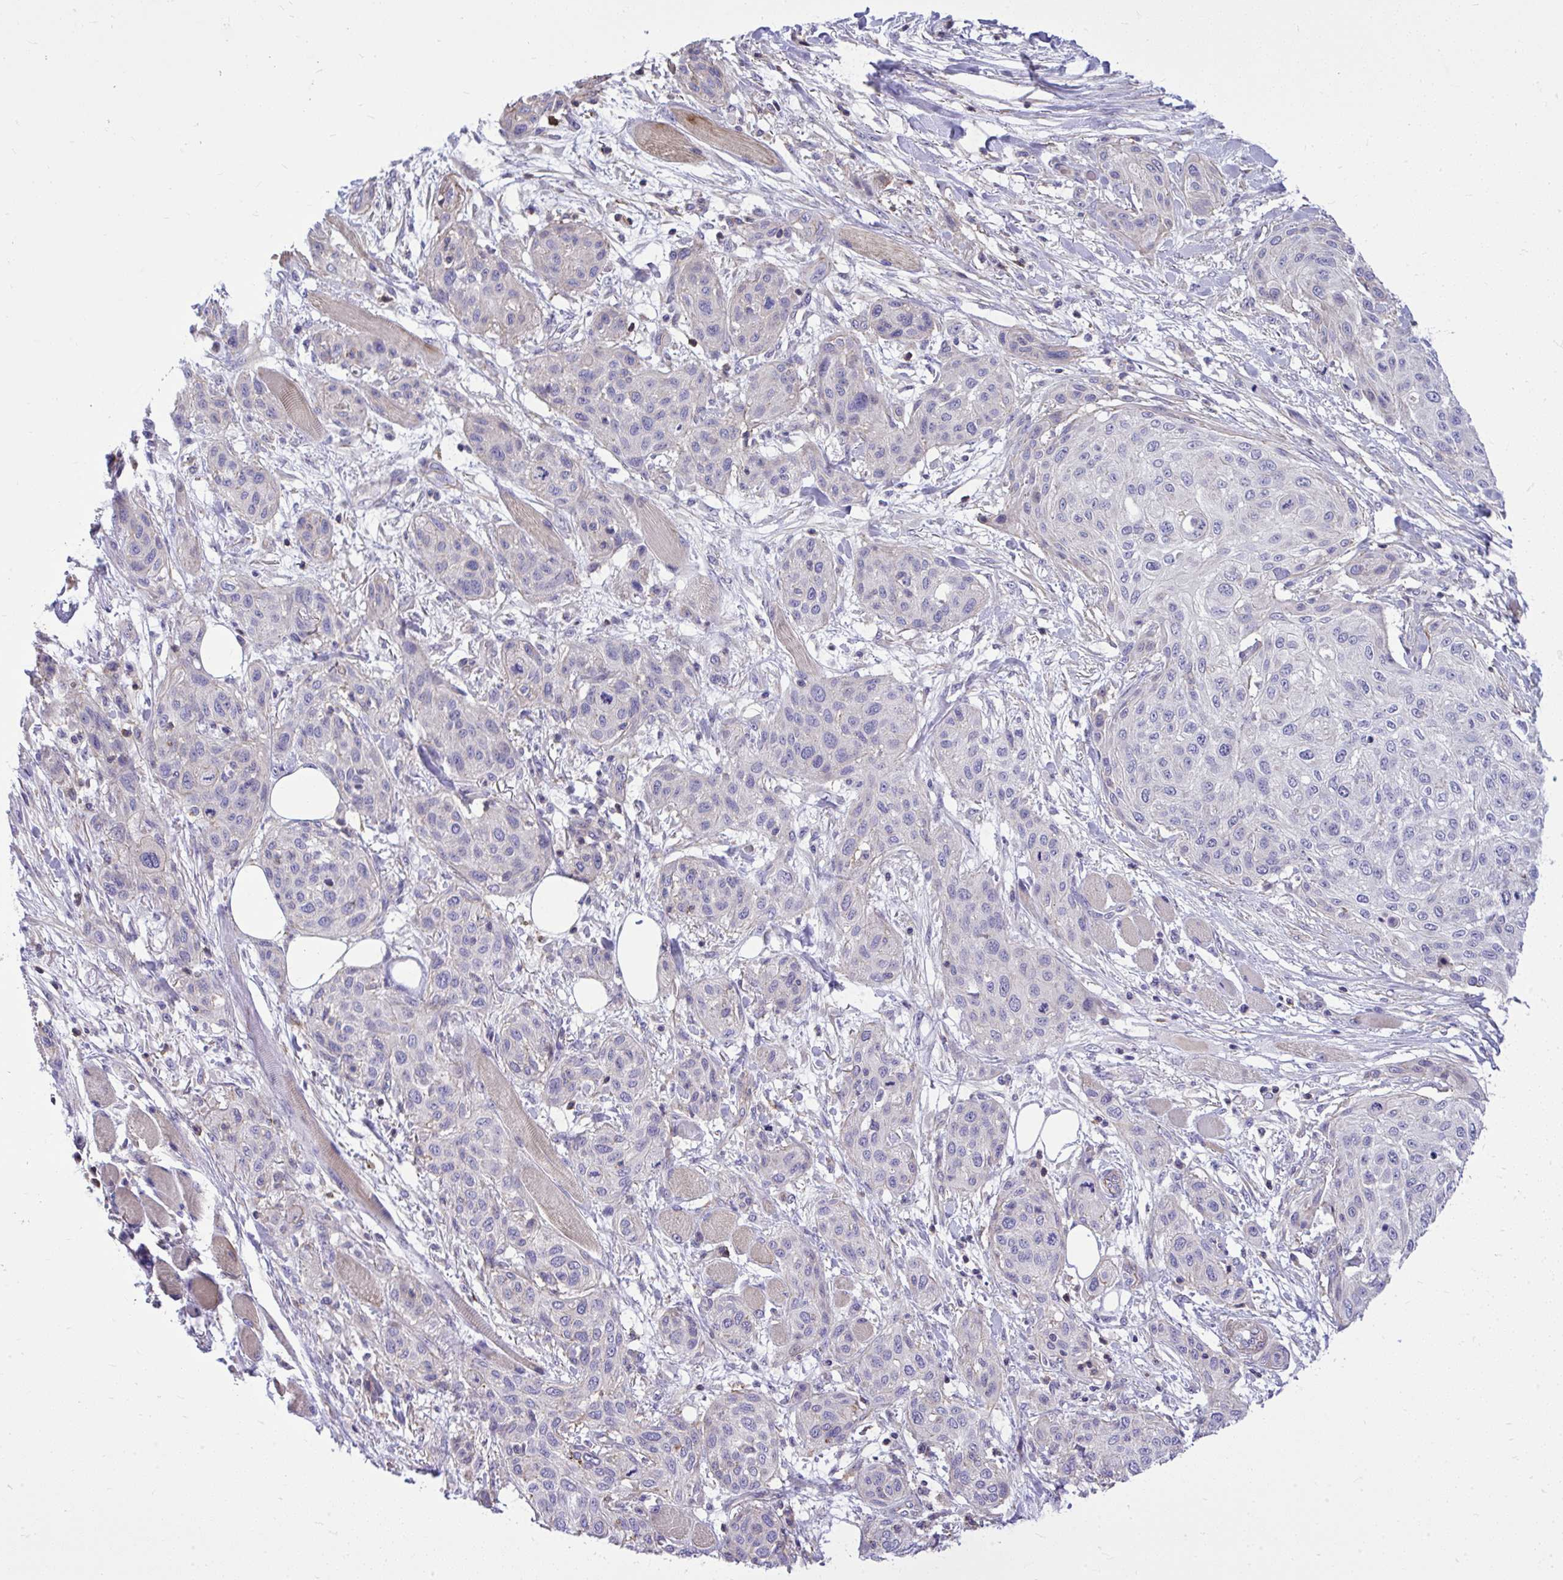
{"staining": {"intensity": "negative", "quantity": "none", "location": "none"}, "tissue": "skin cancer", "cell_type": "Tumor cells", "image_type": "cancer", "snomed": [{"axis": "morphology", "description": "Squamous cell carcinoma, NOS"}, {"axis": "topography", "description": "Skin"}], "caption": "A micrograph of human squamous cell carcinoma (skin) is negative for staining in tumor cells.", "gene": "GRK4", "patient": {"sex": "female", "age": 87}}